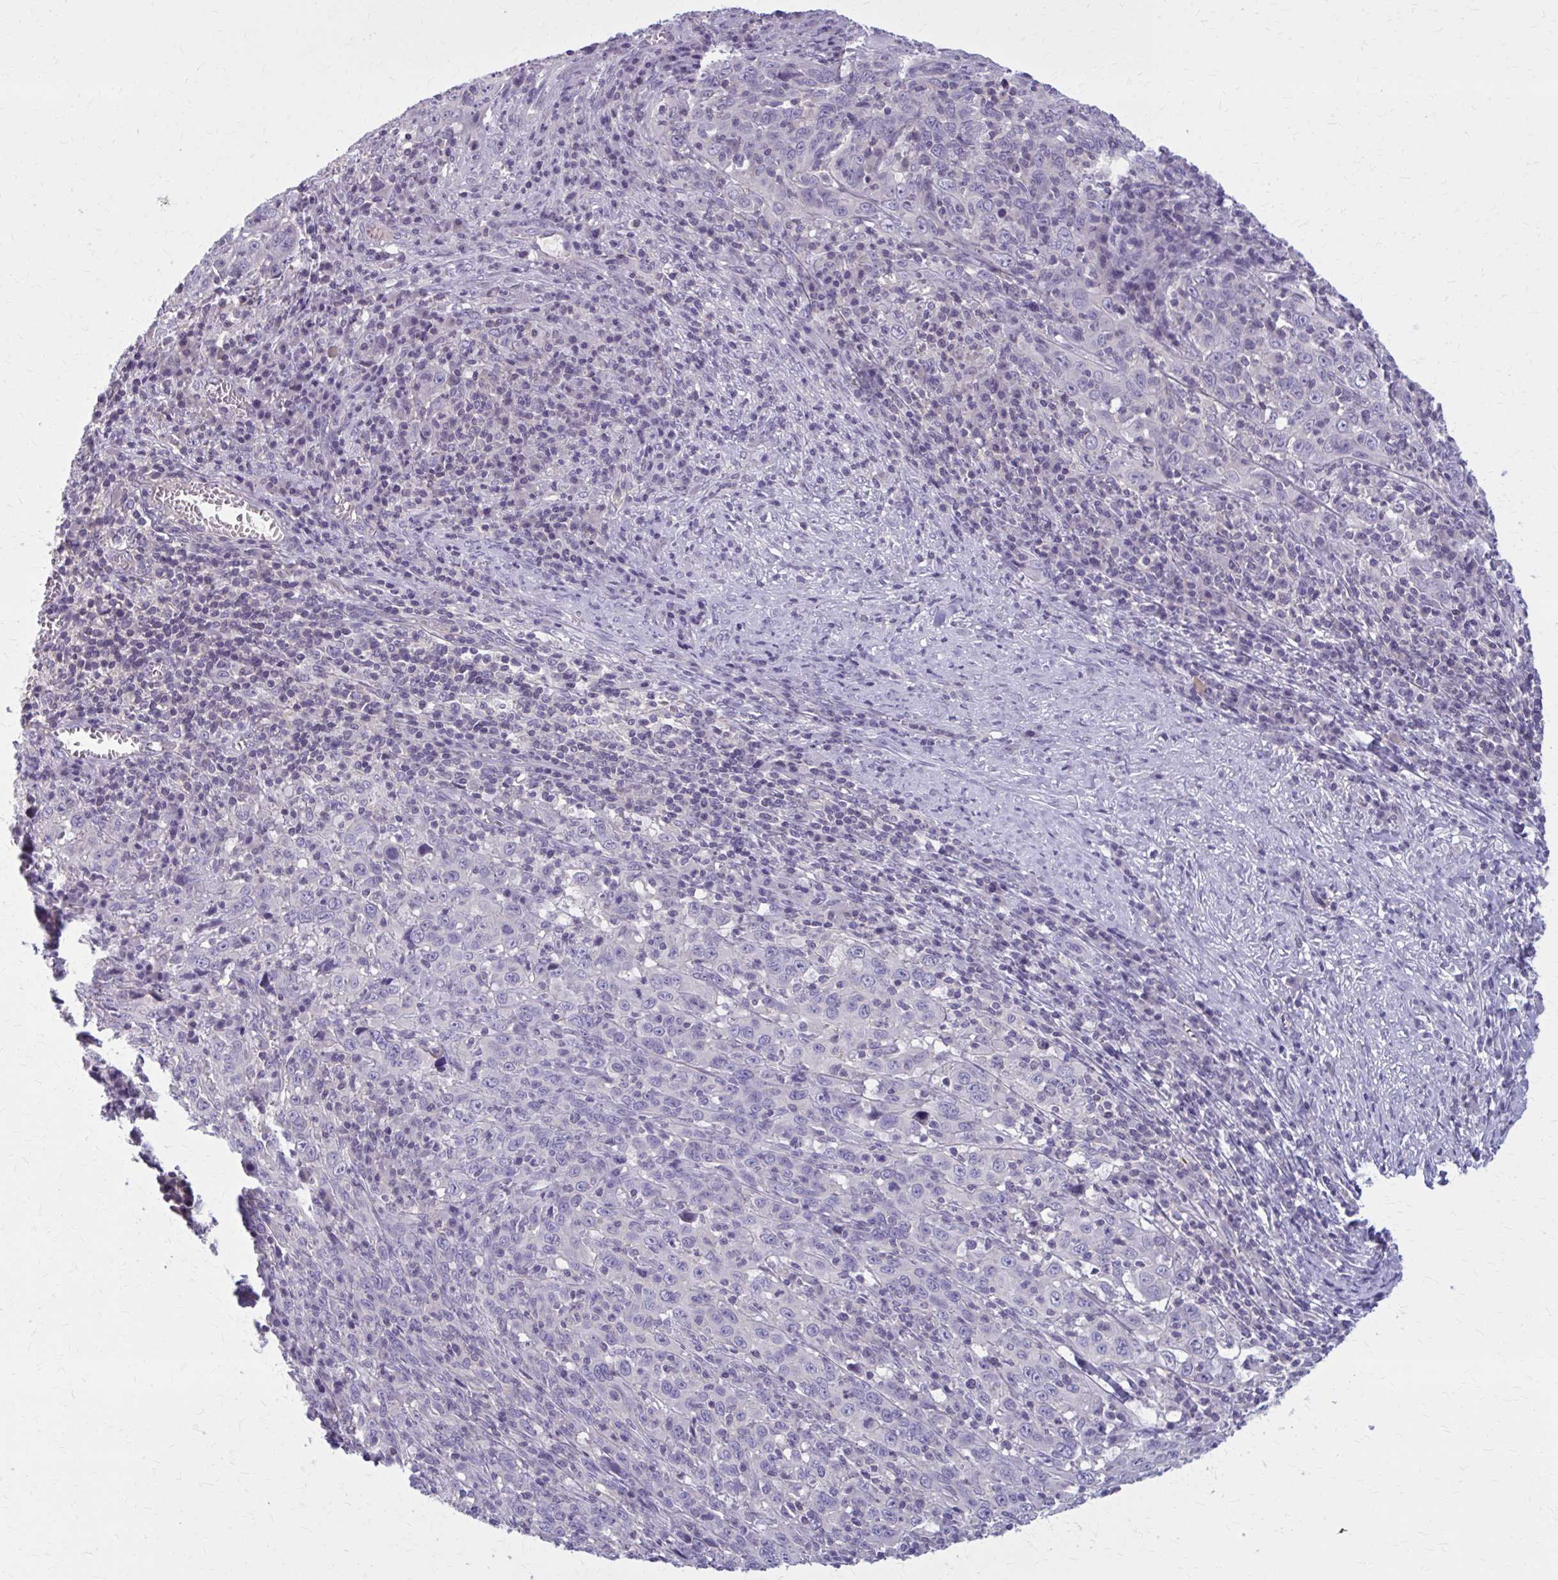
{"staining": {"intensity": "negative", "quantity": "none", "location": "none"}, "tissue": "cervical cancer", "cell_type": "Tumor cells", "image_type": "cancer", "snomed": [{"axis": "morphology", "description": "Squamous cell carcinoma, NOS"}, {"axis": "topography", "description": "Cervix"}], "caption": "Tumor cells show no significant staining in cervical cancer (squamous cell carcinoma).", "gene": "OR4A47", "patient": {"sex": "female", "age": 46}}